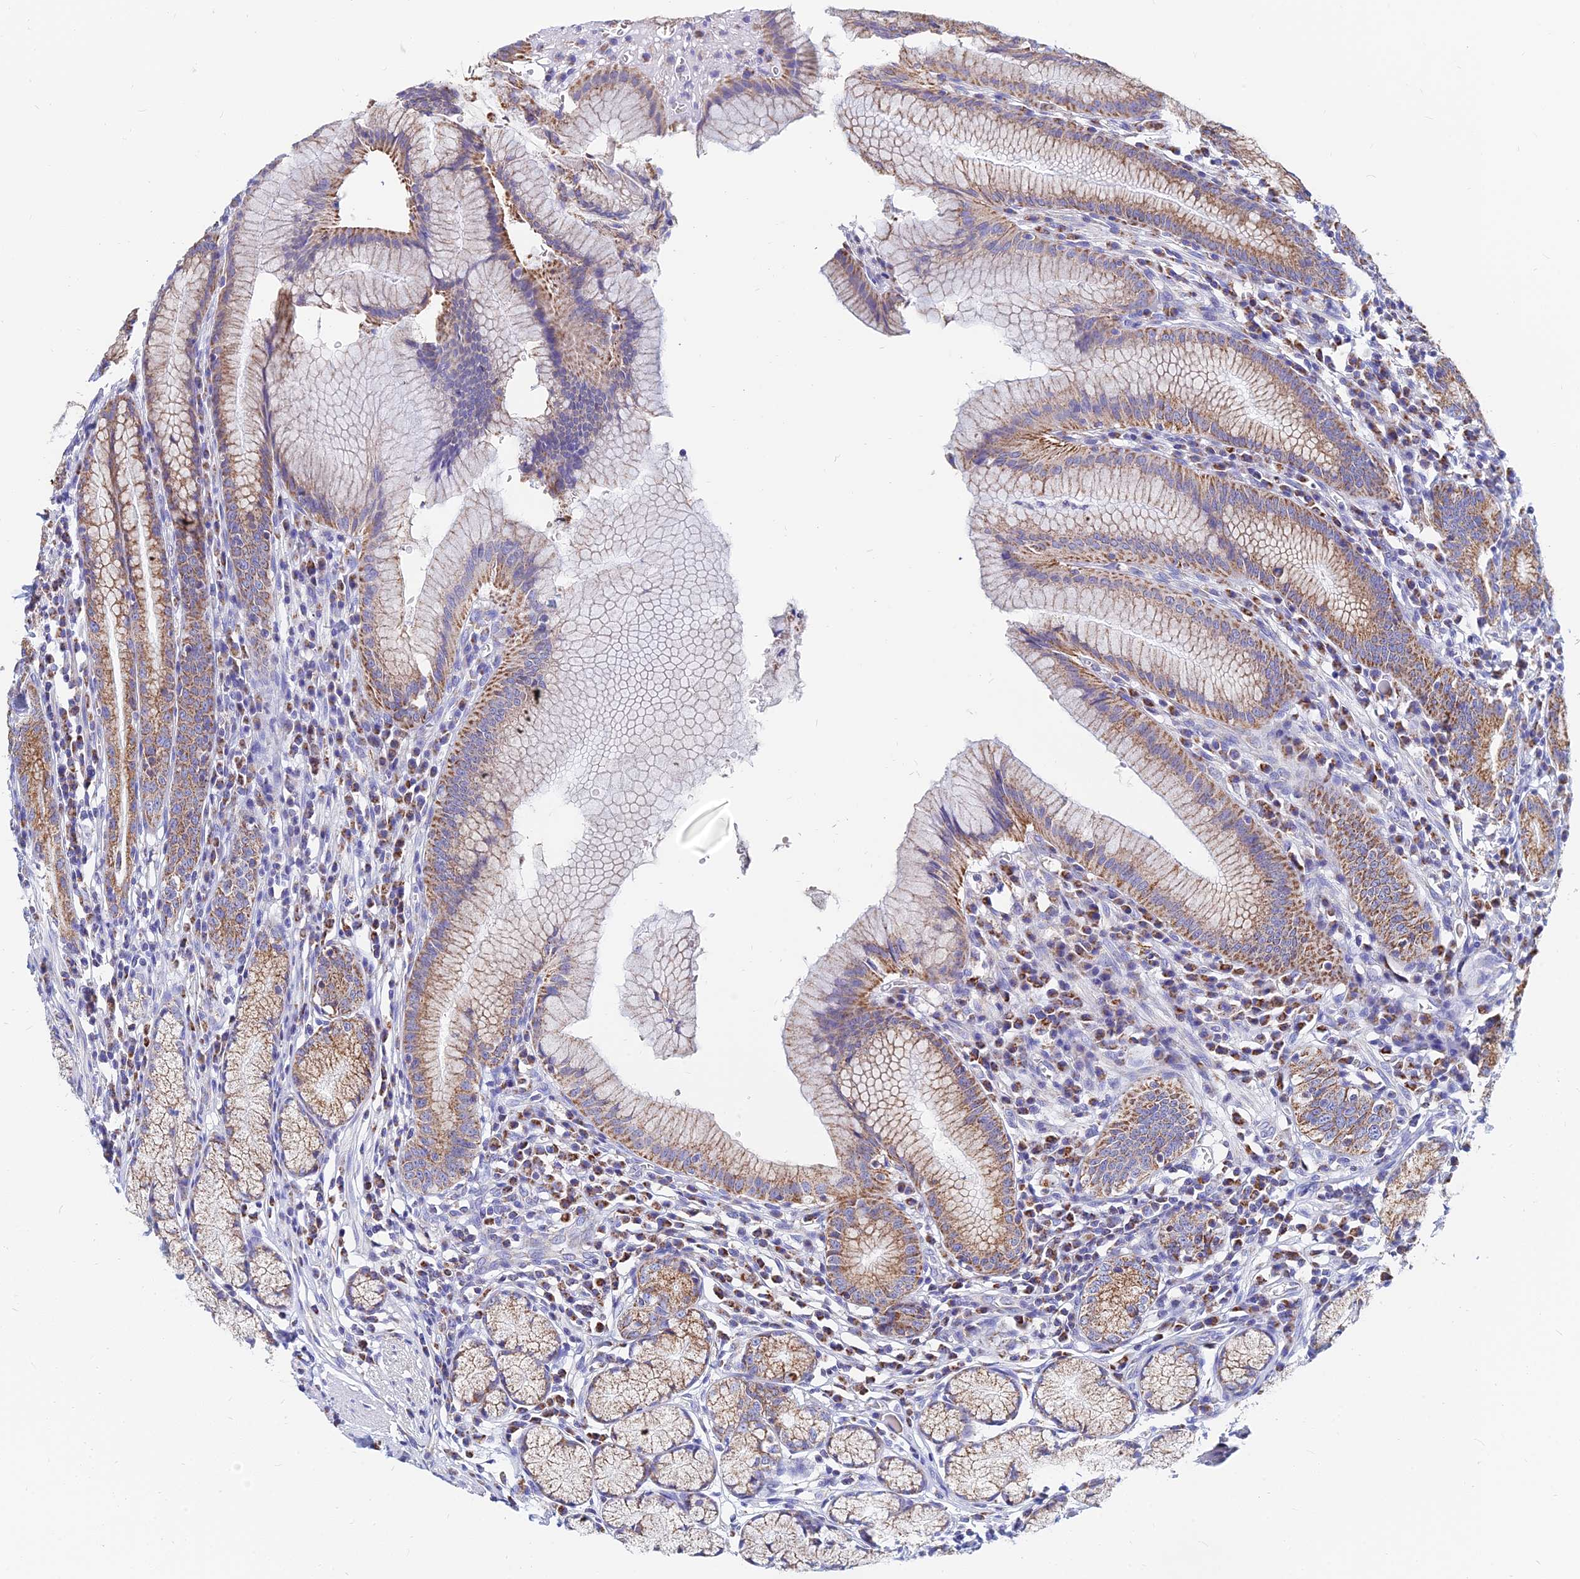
{"staining": {"intensity": "strong", "quantity": "25%-75%", "location": "cytoplasmic/membranous"}, "tissue": "stomach", "cell_type": "Glandular cells", "image_type": "normal", "snomed": [{"axis": "morphology", "description": "Normal tissue, NOS"}, {"axis": "topography", "description": "Stomach"}], "caption": "This micrograph exhibits normal stomach stained with immunohistochemistry to label a protein in brown. The cytoplasmic/membranous of glandular cells show strong positivity for the protein. Nuclei are counter-stained blue.", "gene": "MGST1", "patient": {"sex": "male", "age": 55}}